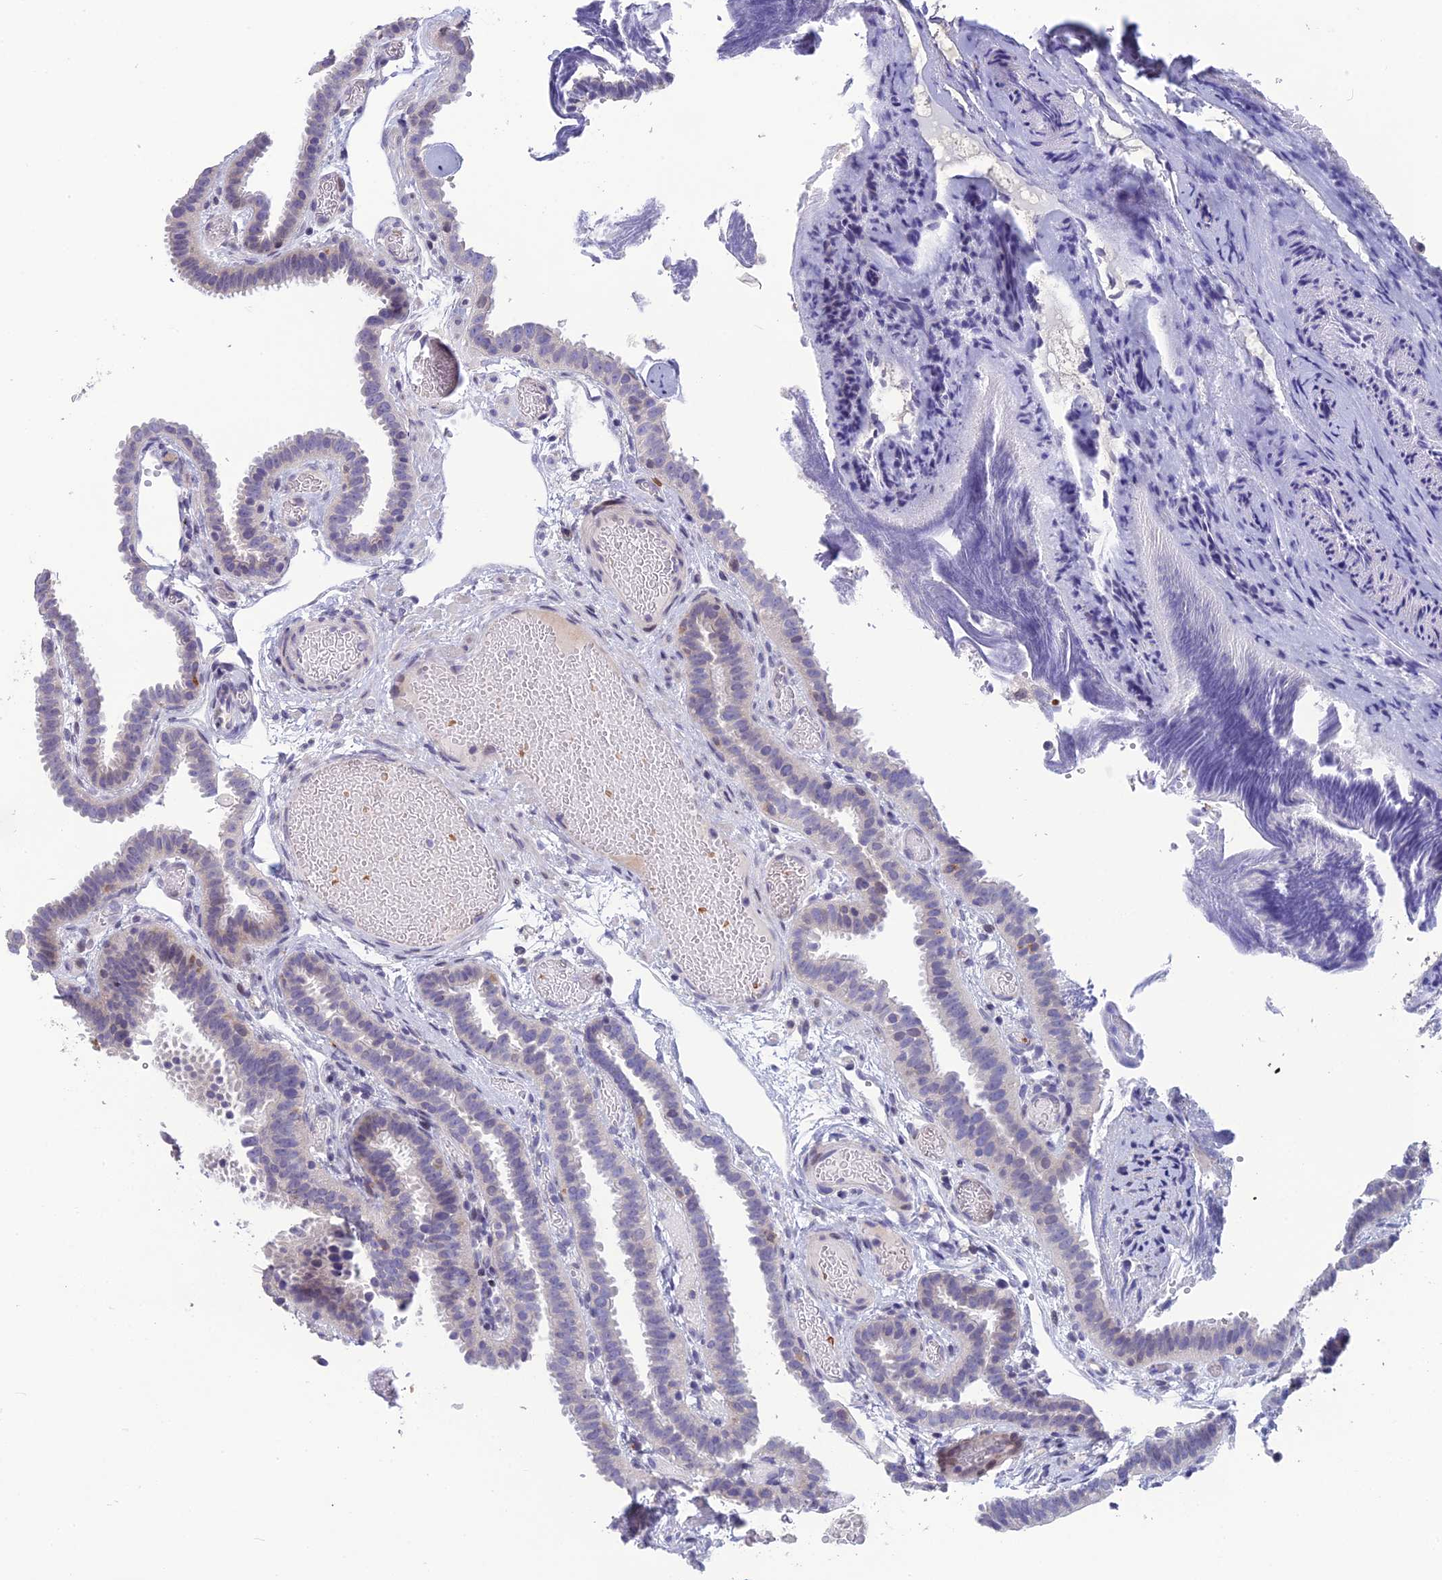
{"staining": {"intensity": "negative", "quantity": "none", "location": "none"}, "tissue": "fallopian tube", "cell_type": "Glandular cells", "image_type": "normal", "snomed": [{"axis": "morphology", "description": "Normal tissue, NOS"}, {"axis": "topography", "description": "Fallopian tube"}], "caption": "Image shows no protein positivity in glandular cells of benign fallopian tube.", "gene": "TMEM134", "patient": {"sex": "female", "age": 37}}